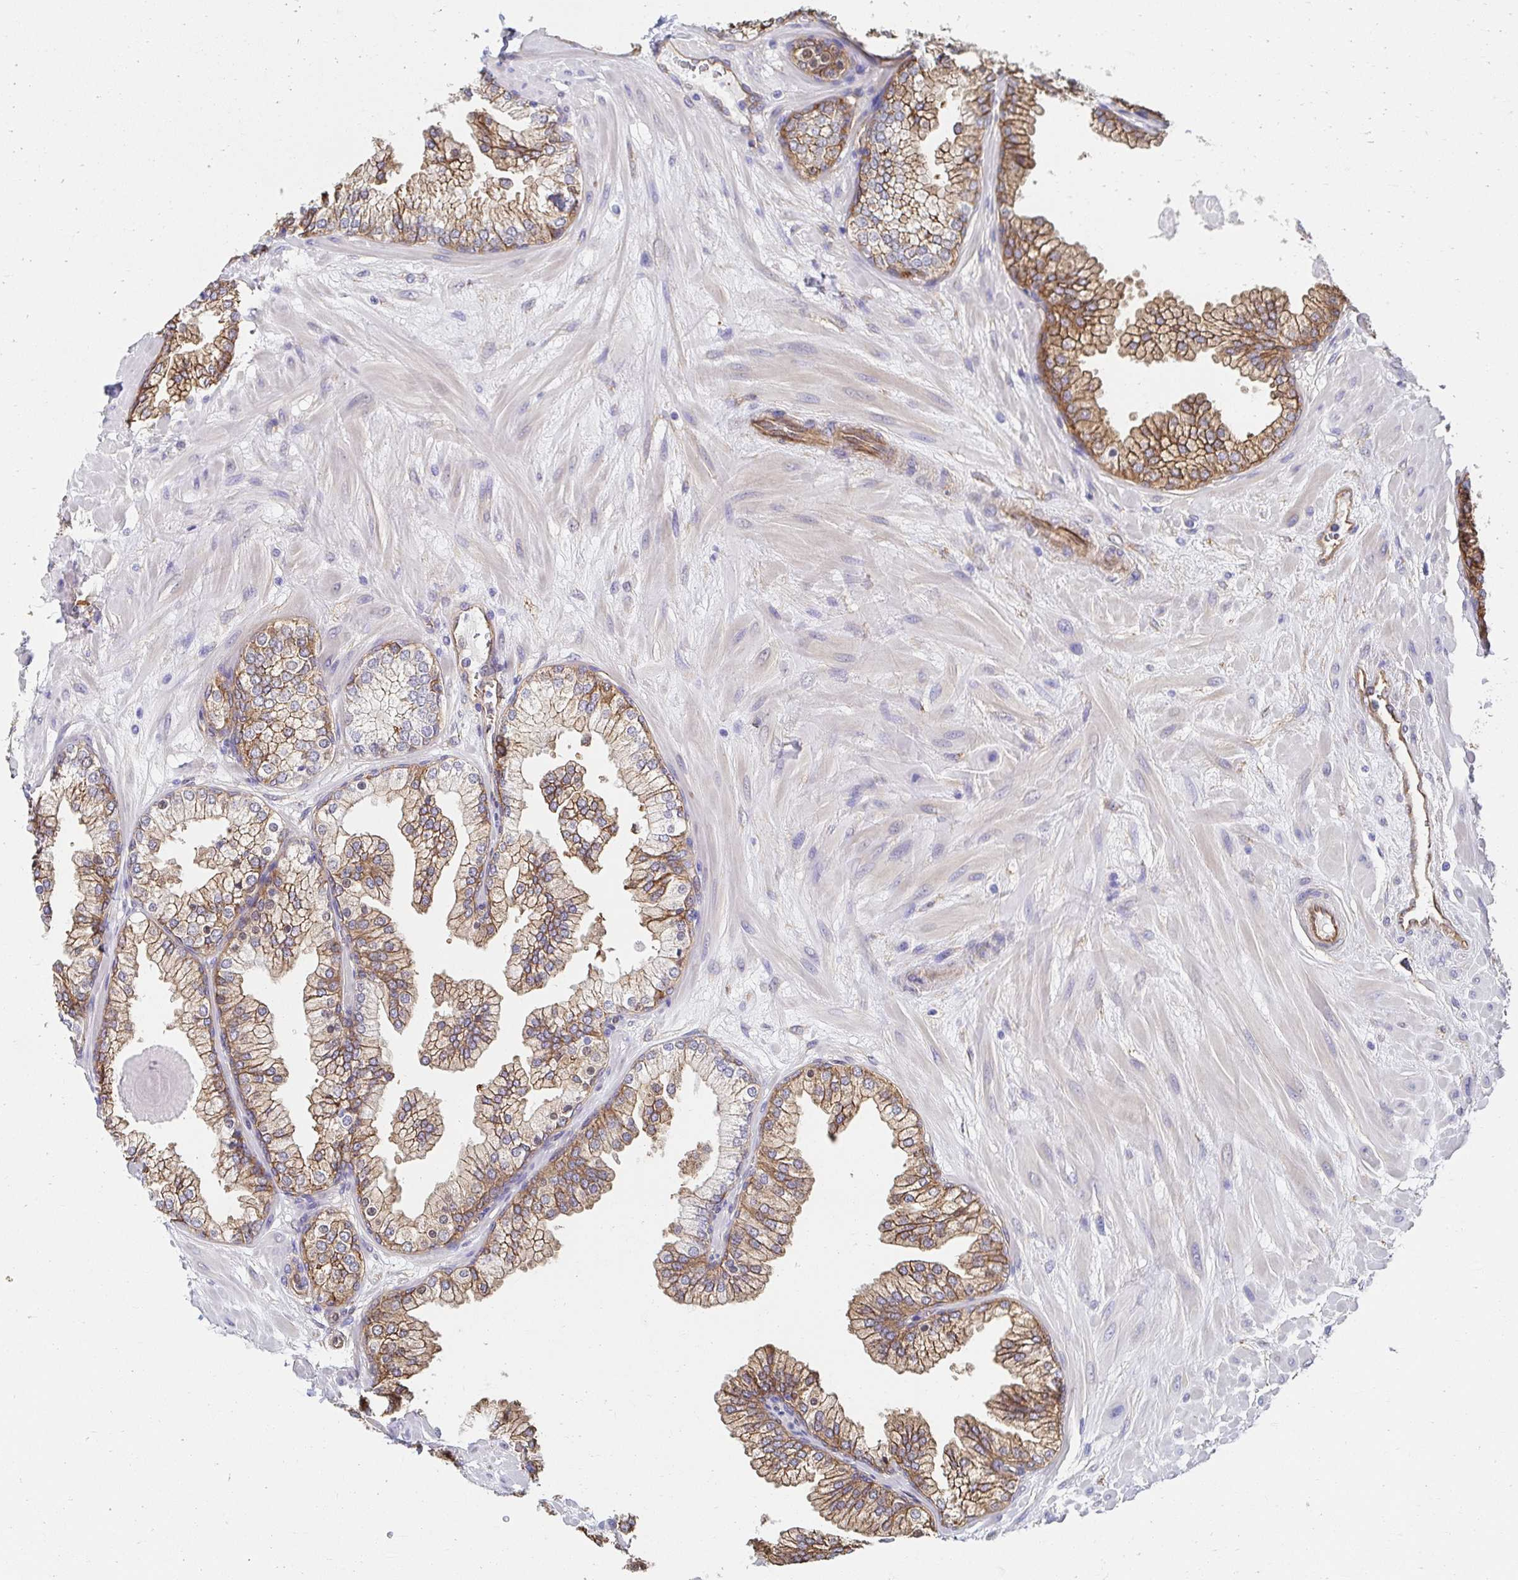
{"staining": {"intensity": "moderate", "quantity": ">75%", "location": "cytoplasmic/membranous"}, "tissue": "prostate", "cell_type": "Glandular cells", "image_type": "normal", "snomed": [{"axis": "morphology", "description": "Normal tissue, NOS"}, {"axis": "topography", "description": "Prostate"}, {"axis": "topography", "description": "Peripheral nerve tissue"}], "caption": "Immunohistochemical staining of unremarkable prostate demonstrates >75% levels of moderate cytoplasmic/membranous protein staining in approximately >75% of glandular cells. (brown staining indicates protein expression, while blue staining denotes nuclei).", "gene": "CTTN", "patient": {"sex": "male", "age": 61}}